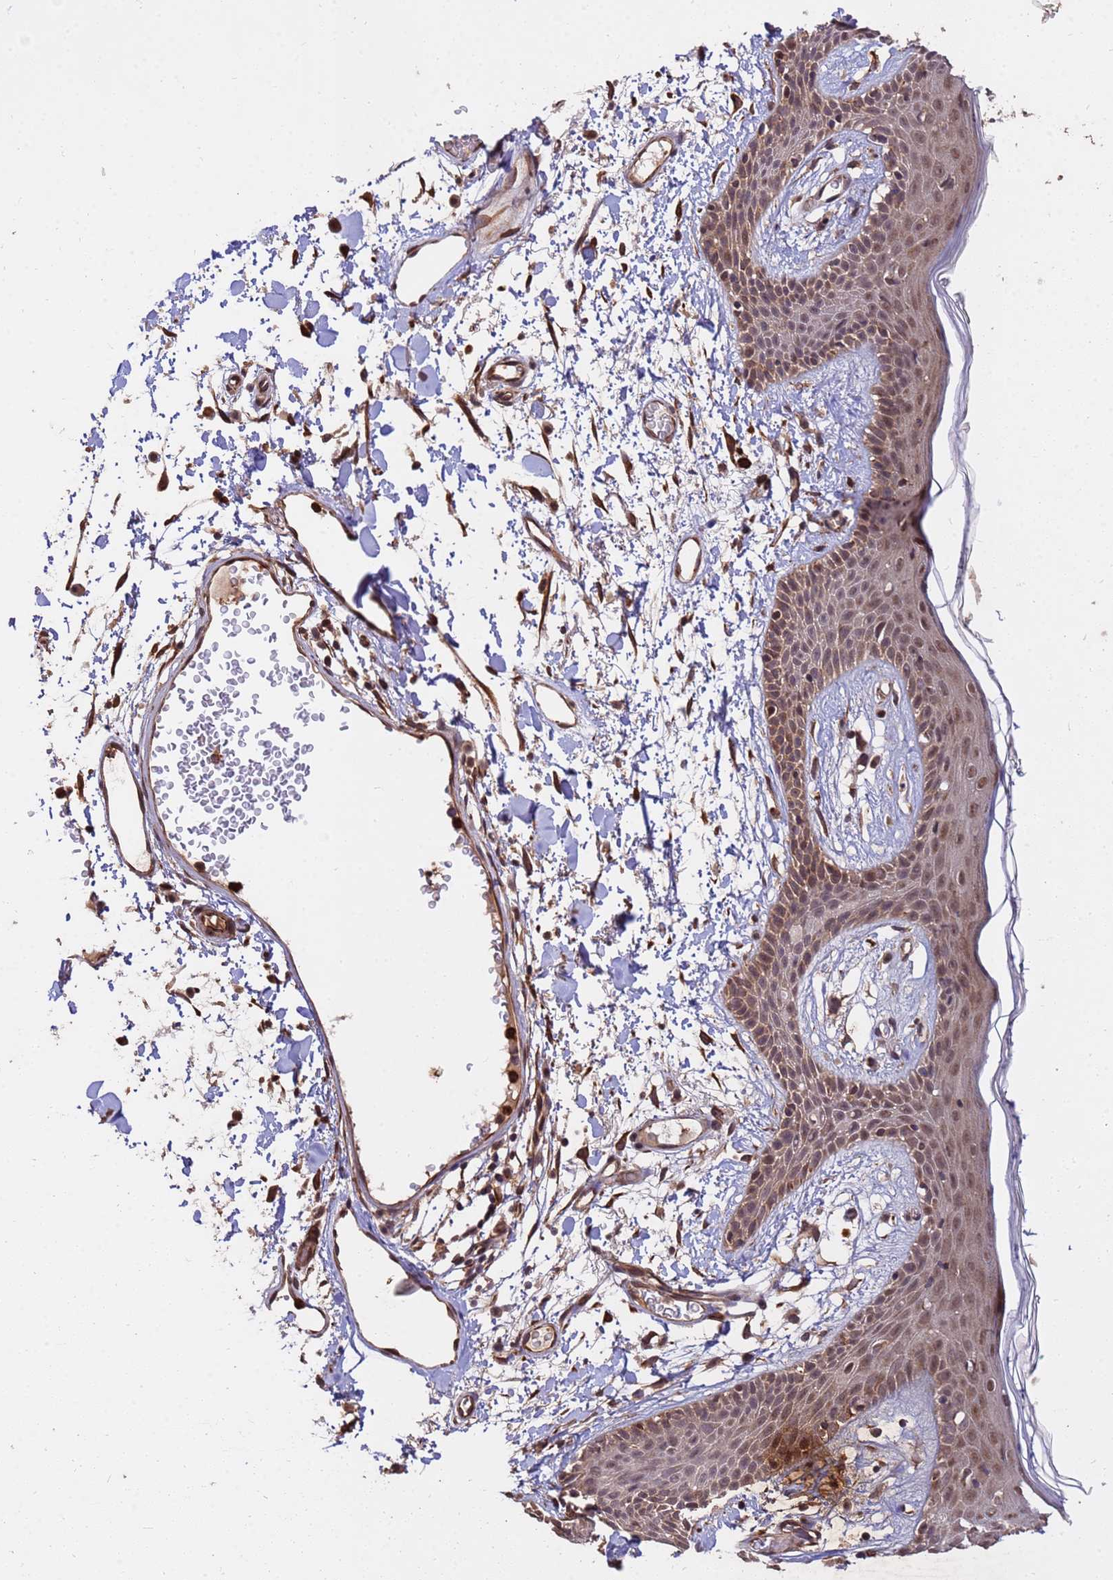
{"staining": {"intensity": "moderate", "quantity": ">75%", "location": "cytoplasmic/membranous,nuclear"}, "tissue": "skin", "cell_type": "Fibroblasts", "image_type": "normal", "snomed": [{"axis": "morphology", "description": "Normal tissue, NOS"}, {"axis": "topography", "description": "Skin"}], "caption": "There is medium levels of moderate cytoplasmic/membranous,nuclear staining in fibroblasts of benign skin, as demonstrated by immunohistochemical staining (brown color).", "gene": "ZNF619", "patient": {"sex": "male", "age": 79}}